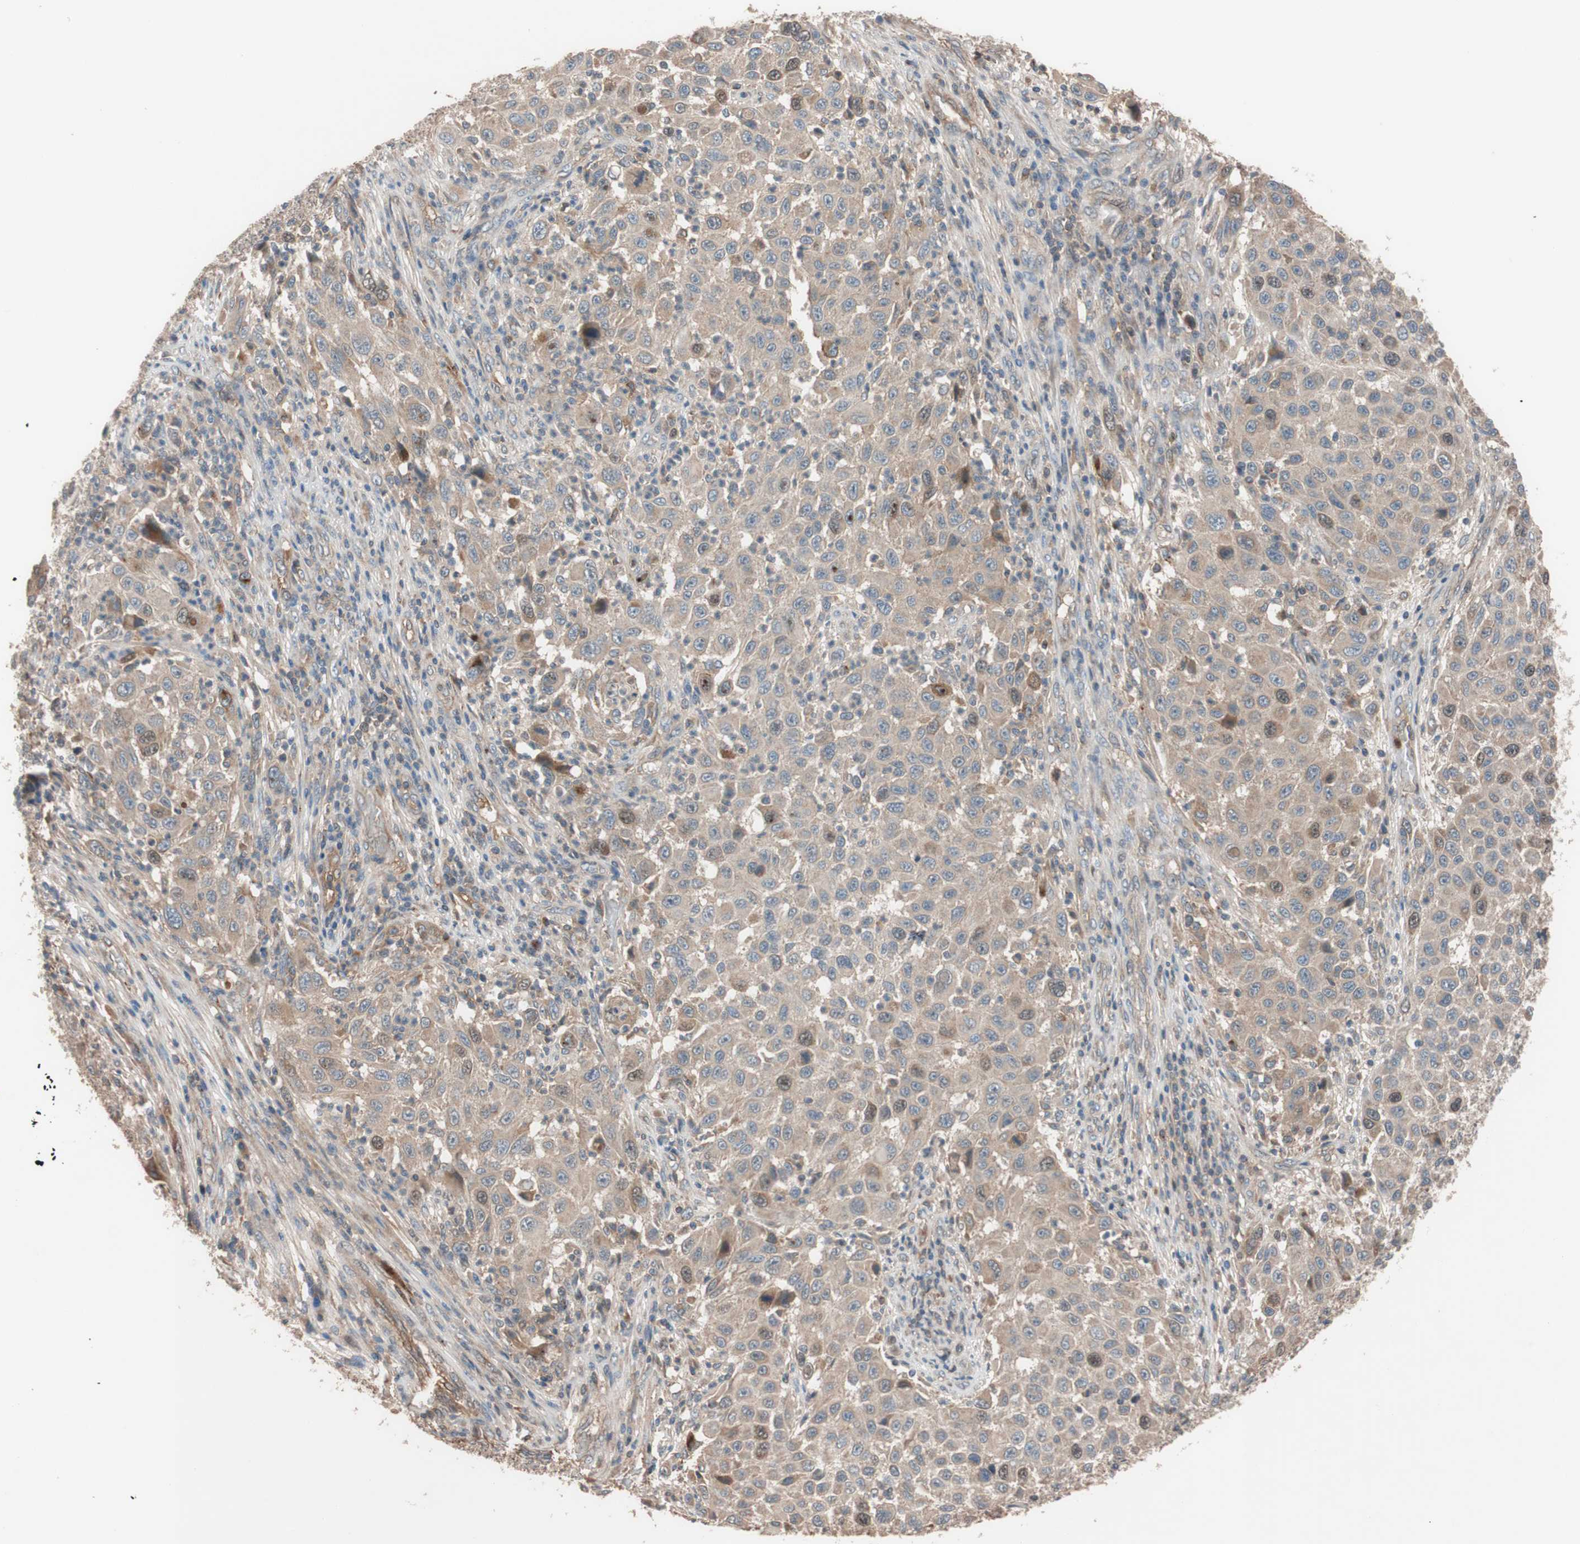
{"staining": {"intensity": "moderate", "quantity": ">75%", "location": "cytoplasmic/membranous"}, "tissue": "melanoma", "cell_type": "Tumor cells", "image_type": "cancer", "snomed": [{"axis": "morphology", "description": "Malignant melanoma, Metastatic site"}, {"axis": "topography", "description": "Lymph node"}], "caption": "This histopathology image shows malignant melanoma (metastatic site) stained with IHC to label a protein in brown. The cytoplasmic/membranous of tumor cells show moderate positivity for the protein. Nuclei are counter-stained blue.", "gene": "SDC4", "patient": {"sex": "male", "age": 61}}